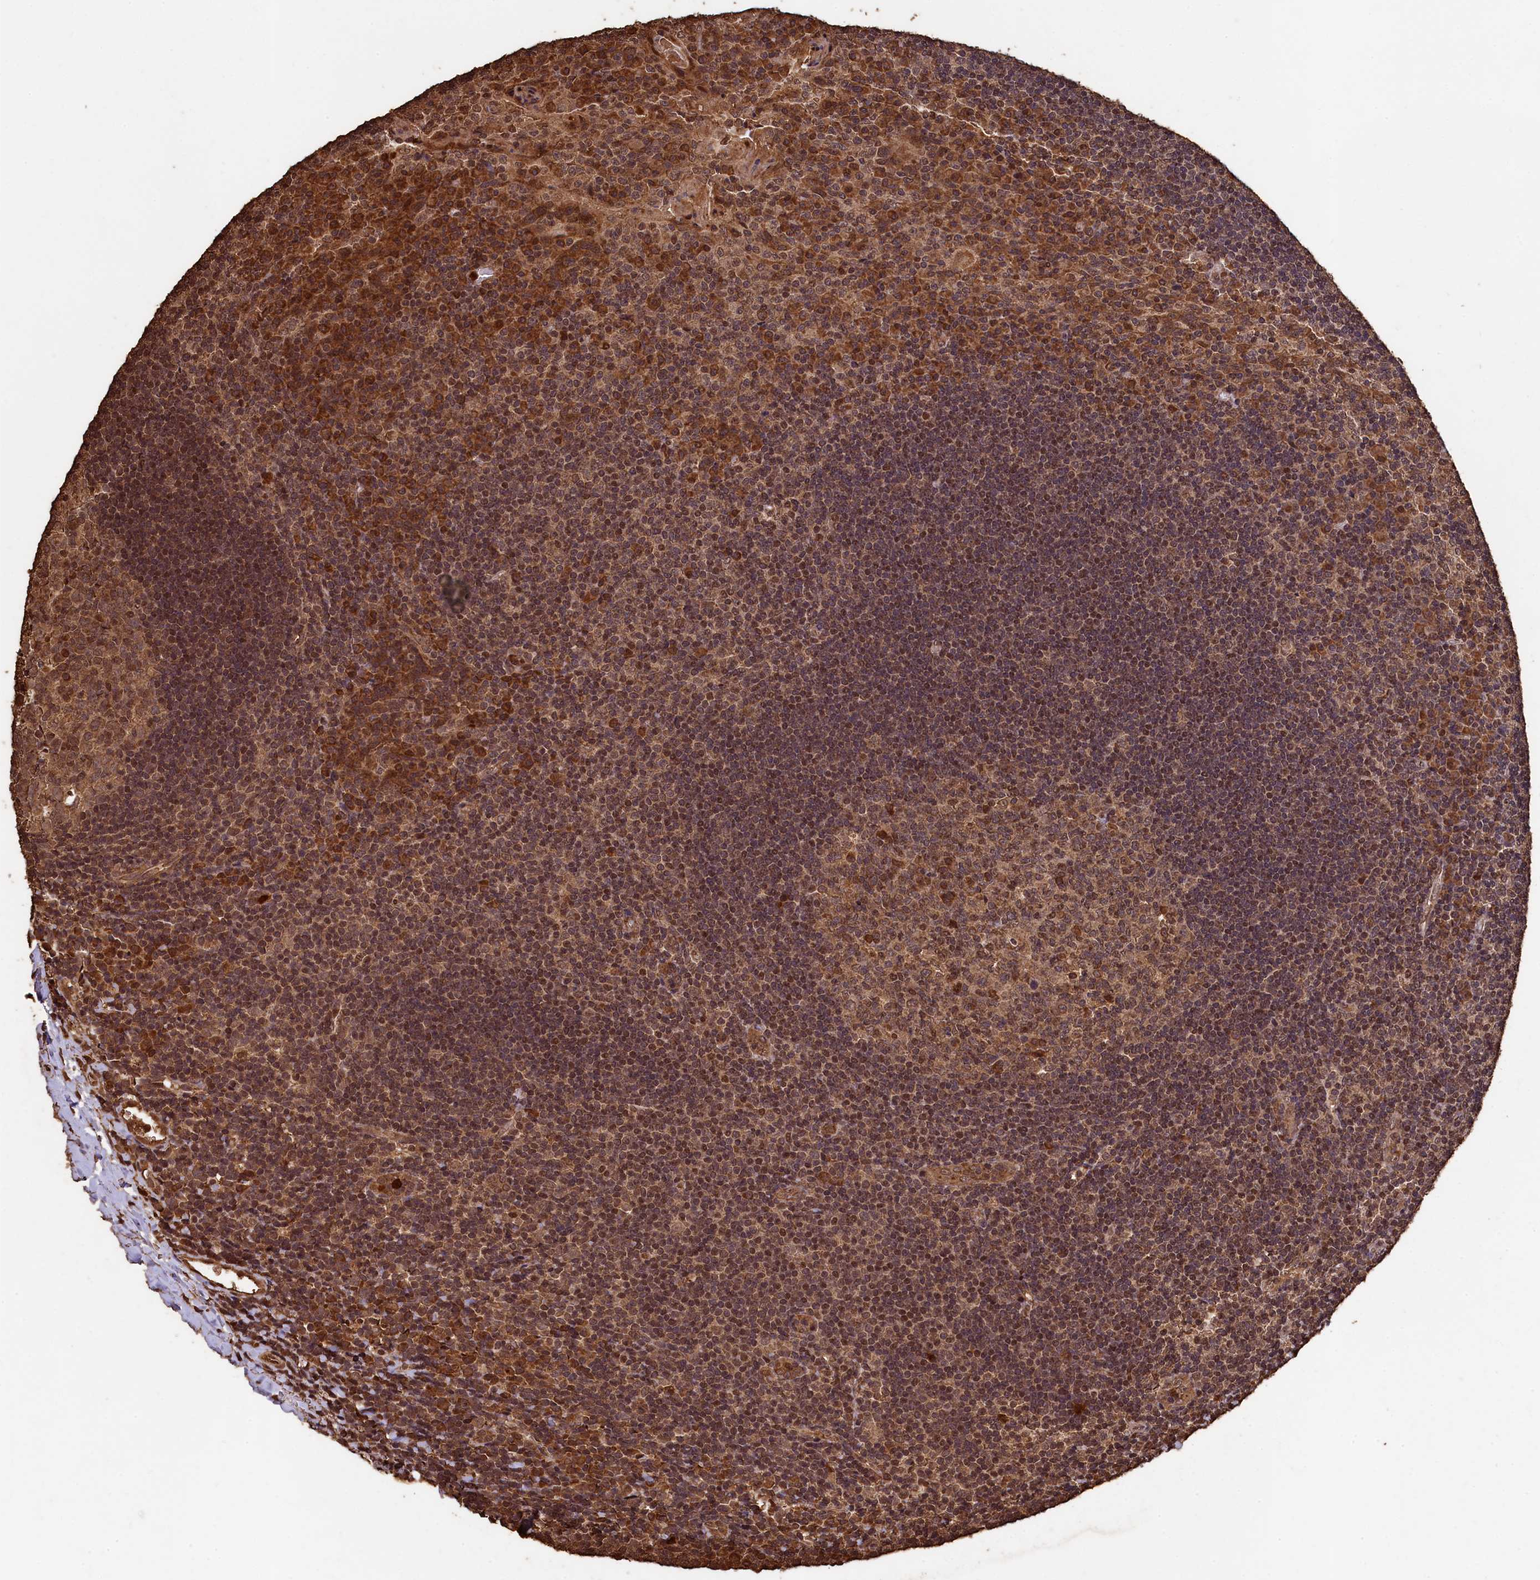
{"staining": {"intensity": "moderate", "quantity": ">75%", "location": "cytoplasmic/membranous,nuclear"}, "tissue": "tonsil", "cell_type": "Germinal center cells", "image_type": "normal", "snomed": [{"axis": "morphology", "description": "Normal tissue, NOS"}, {"axis": "topography", "description": "Tonsil"}], "caption": "Immunohistochemical staining of benign tonsil displays medium levels of moderate cytoplasmic/membranous,nuclear staining in approximately >75% of germinal center cells.", "gene": "CEP57L1", "patient": {"sex": "male", "age": 17}}